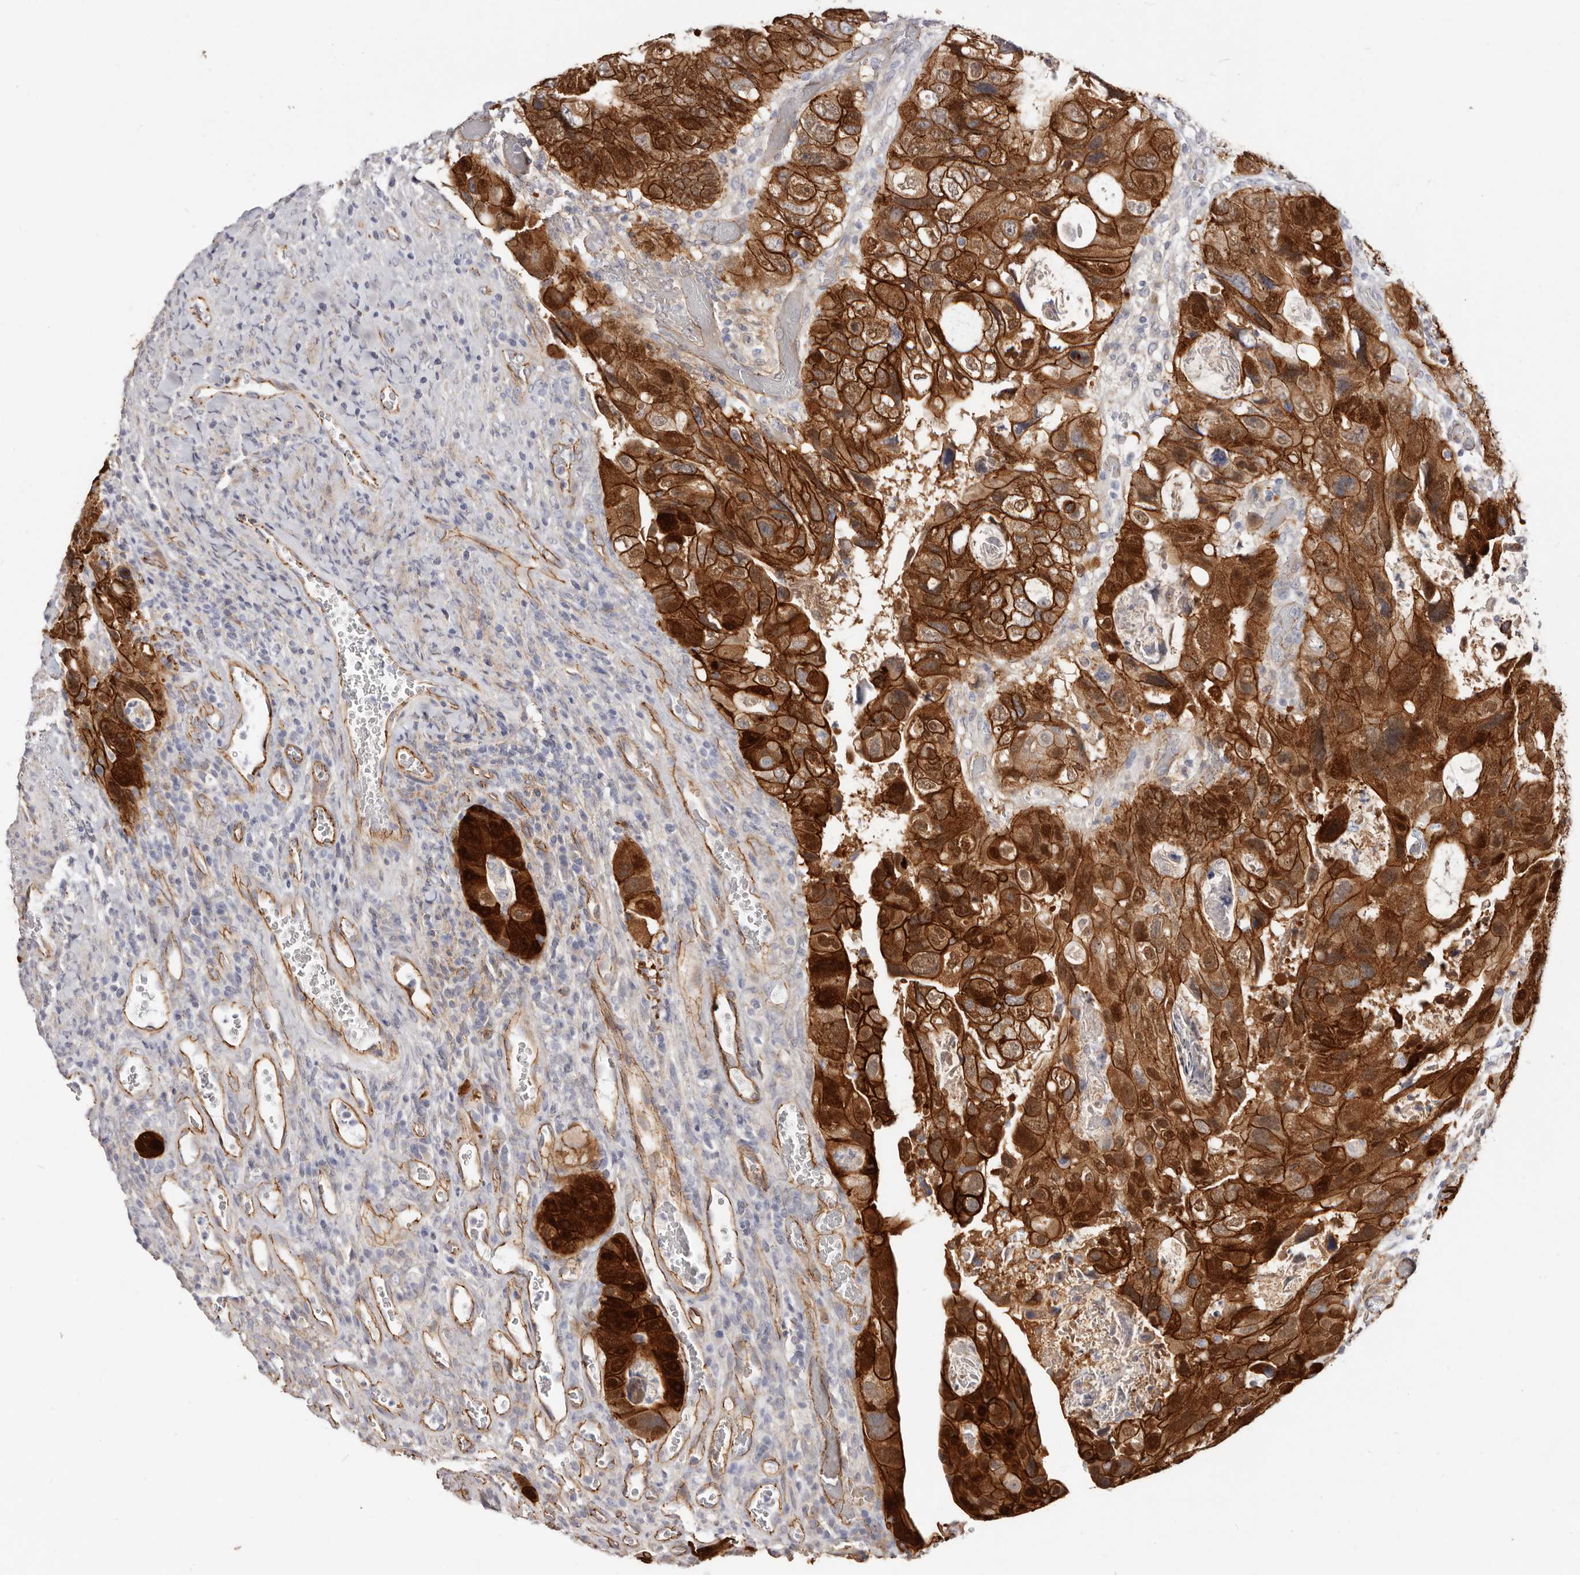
{"staining": {"intensity": "strong", "quantity": ">75%", "location": "cytoplasmic/membranous"}, "tissue": "colorectal cancer", "cell_type": "Tumor cells", "image_type": "cancer", "snomed": [{"axis": "morphology", "description": "Adenocarcinoma, NOS"}, {"axis": "topography", "description": "Rectum"}], "caption": "A brown stain shows strong cytoplasmic/membranous staining of a protein in human colorectal cancer (adenocarcinoma) tumor cells.", "gene": "CTNNB1", "patient": {"sex": "male", "age": 59}}